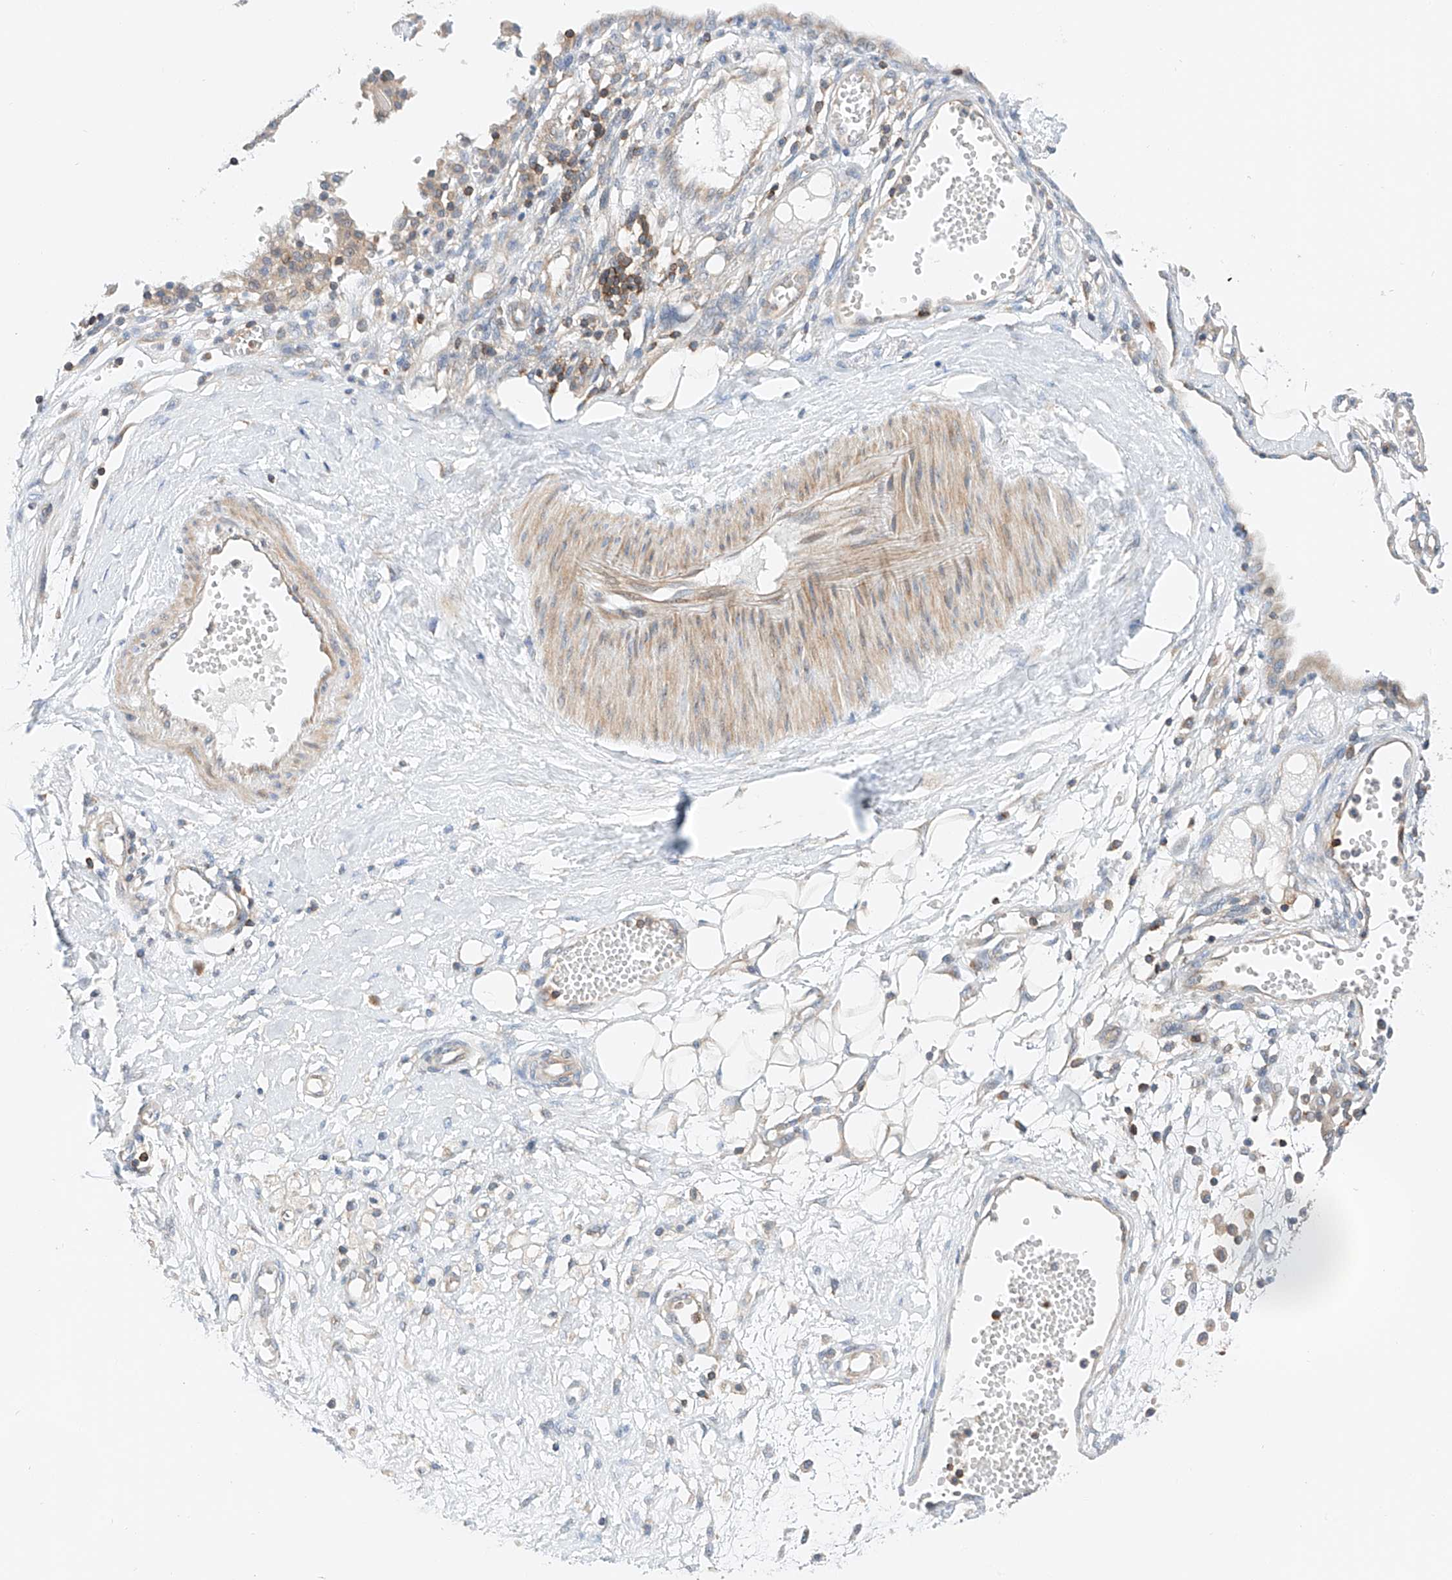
{"staining": {"intensity": "weak", "quantity": "<25%", "location": "cytoplasmic/membranous"}, "tissue": "ovarian cancer", "cell_type": "Tumor cells", "image_type": "cancer", "snomed": [{"axis": "morphology", "description": "Carcinoma, endometroid"}, {"axis": "topography", "description": "Ovary"}], "caption": "Image shows no protein expression in tumor cells of ovarian cancer (endometroid carcinoma) tissue.", "gene": "MFN2", "patient": {"sex": "female", "age": 42}}